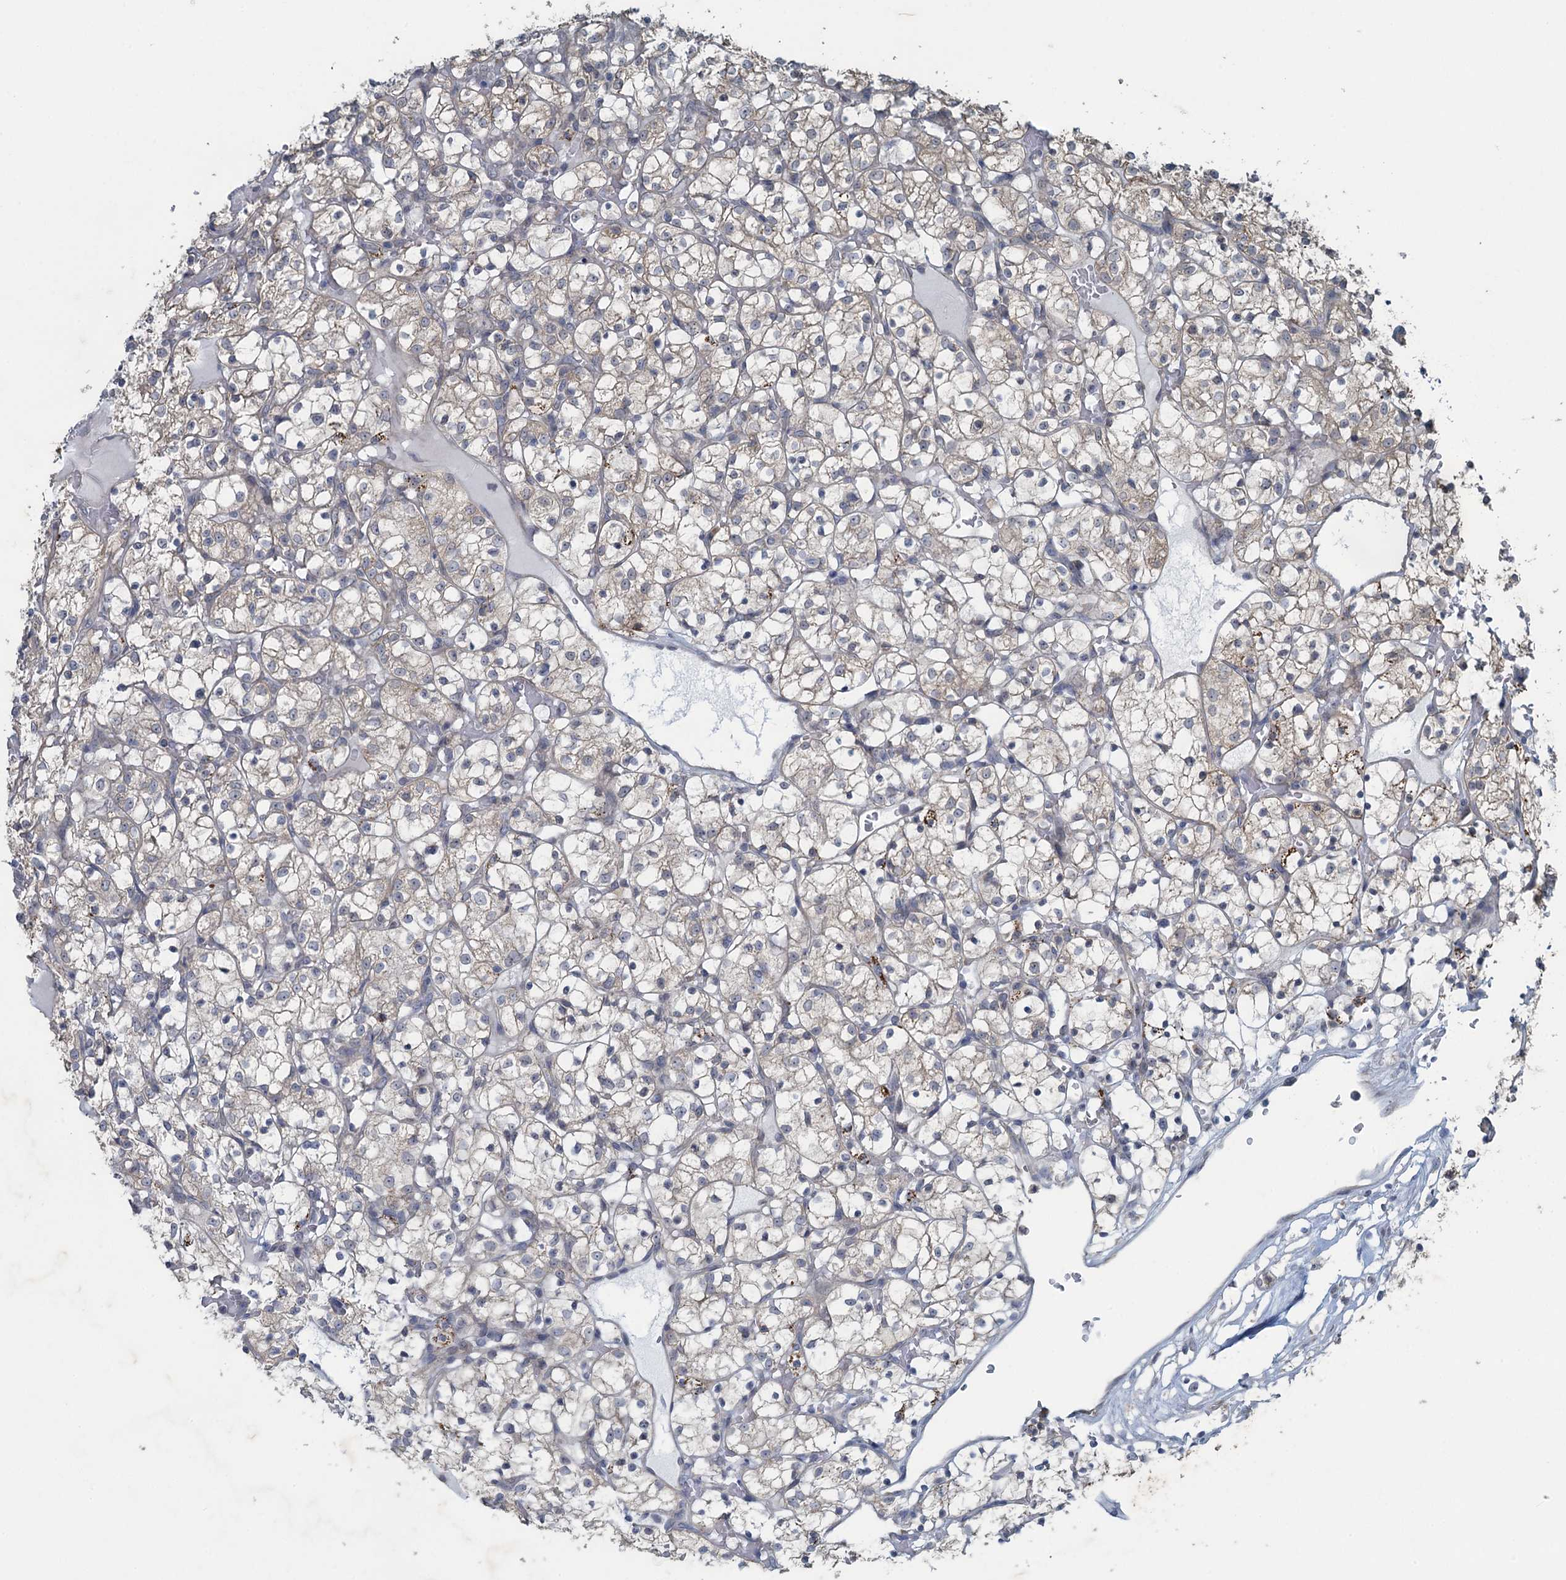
{"staining": {"intensity": "negative", "quantity": "none", "location": "none"}, "tissue": "renal cancer", "cell_type": "Tumor cells", "image_type": "cancer", "snomed": [{"axis": "morphology", "description": "Adenocarcinoma, NOS"}, {"axis": "topography", "description": "Kidney"}], "caption": "Tumor cells show no significant protein staining in renal cancer (adenocarcinoma).", "gene": "TEX35", "patient": {"sex": "female", "age": 69}}